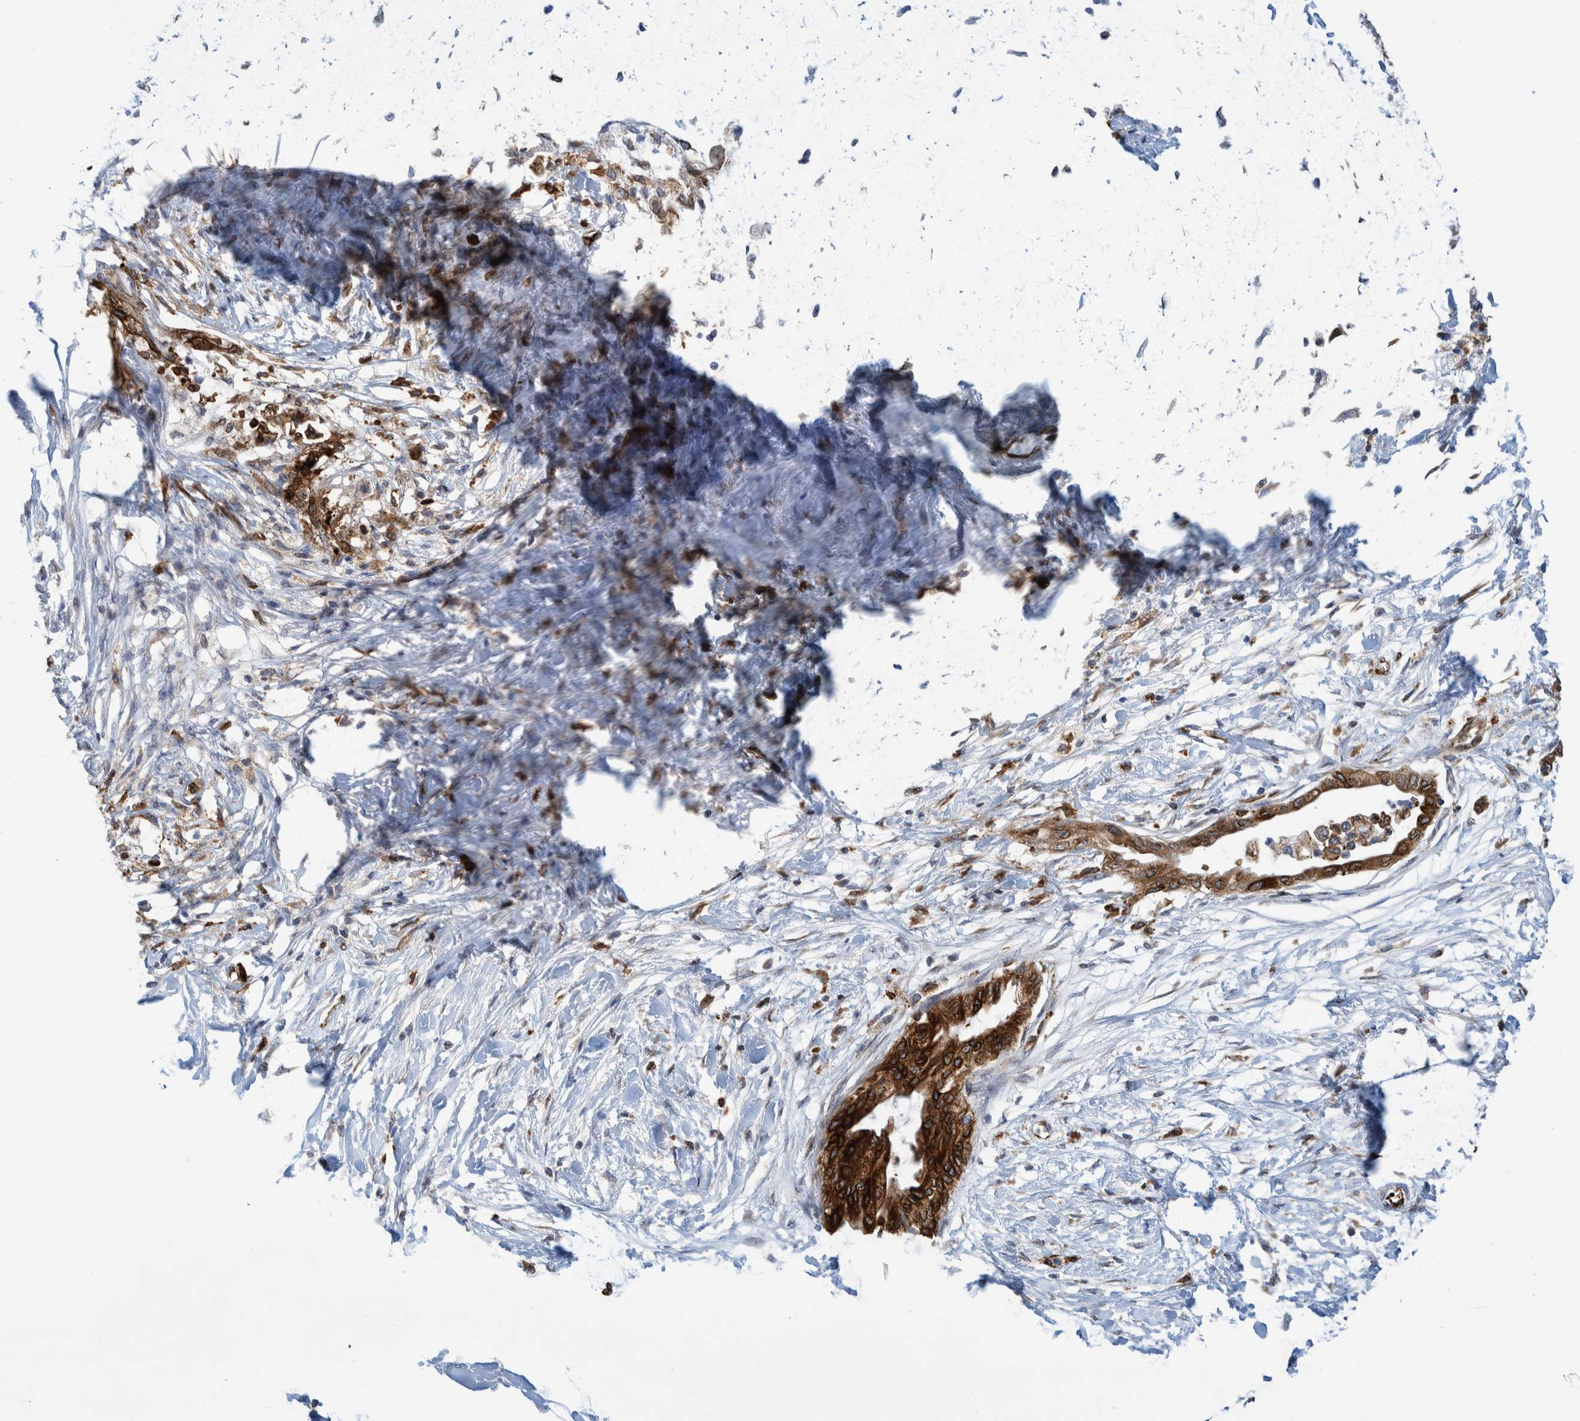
{"staining": {"intensity": "strong", "quantity": ">75%", "location": "cytoplasmic/membranous"}, "tissue": "pancreatic cancer", "cell_type": "Tumor cells", "image_type": "cancer", "snomed": [{"axis": "morphology", "description": "Normal tissue, NOS"}, {"axis": "morphology", "description": "Adenocarcinoma, NOS"}, {"axis": "topography", "description": "Pancreas"}, {"axis": "topography", "description": "Duodenum"}], "caption": "Immunohistochemistry photomicrograph of neoplastic tissue: pancreatic cancer stained using immunohistochemistry (IHC) shows high levels of strong protein expression localized specifically in the cytoplasmic/membranous of tumor cells, appearing as a cytoplasmic/membranous brown color.", "gene": "THEM6", "patient": {"sex": "female", "age": 60}}